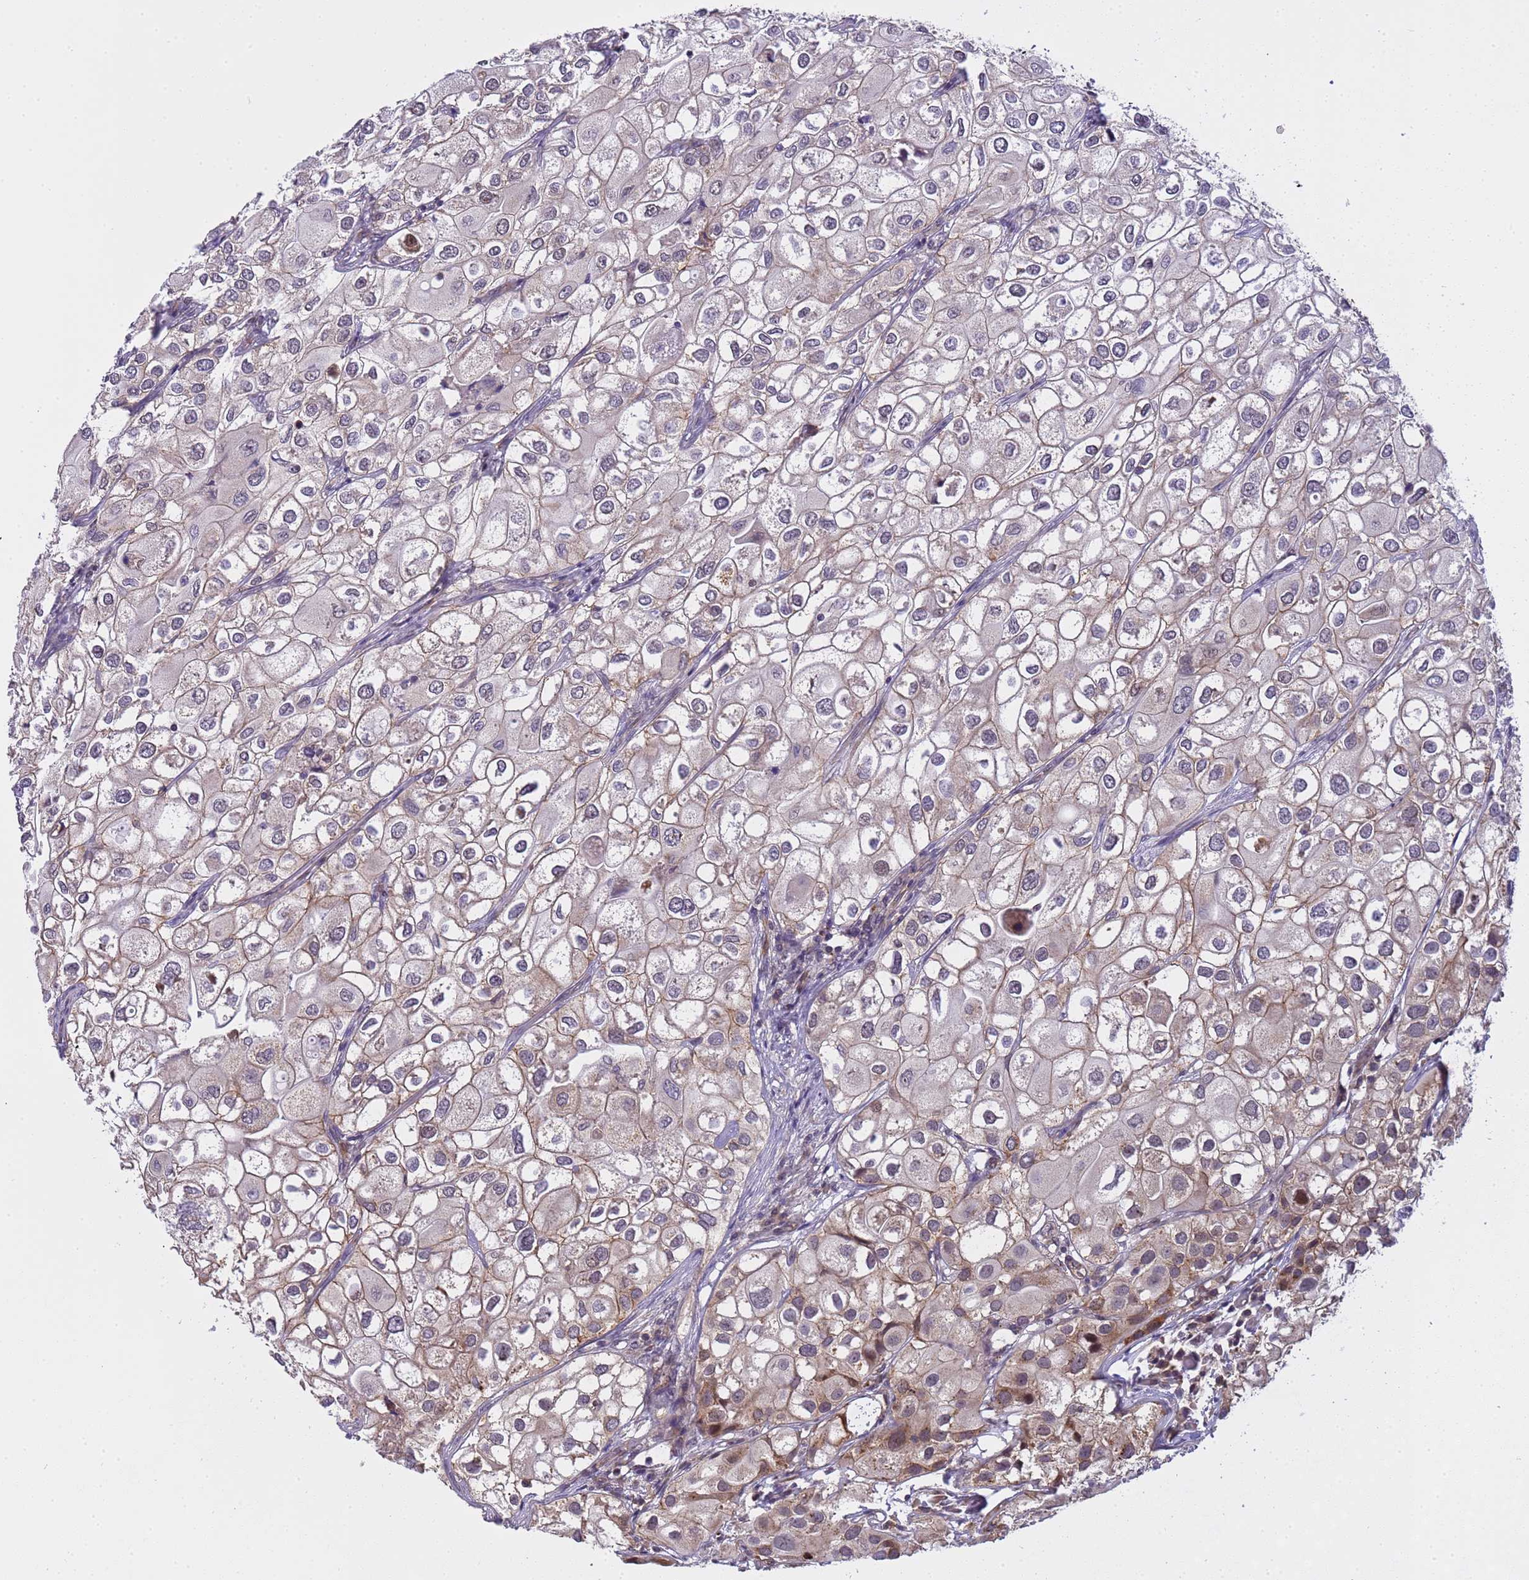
{"staining": {"intensity": "weak", "quantity": "25%-75%", "location": "cytoplasmic/membranous"}, "tissue": "urothelial cancer", "cell_type": "Tumor cells", "image_type": "cancer", "snomed": [{"axis": "morphology", "description": "Urothelial carcinoma, High grade"}, {"axis": "topography", "description": "Urinary bladder"}], "caption": "High-power microscopy captured an immunohistochemistry (IHC) histopathology image of high-grade urothelial carcinoma, revealing weak cytoplasmic/membranous expression in about 25%-75% of tumor cells.", "gene": "EMC2", "patient": {"sex": "male", "age": 64}}